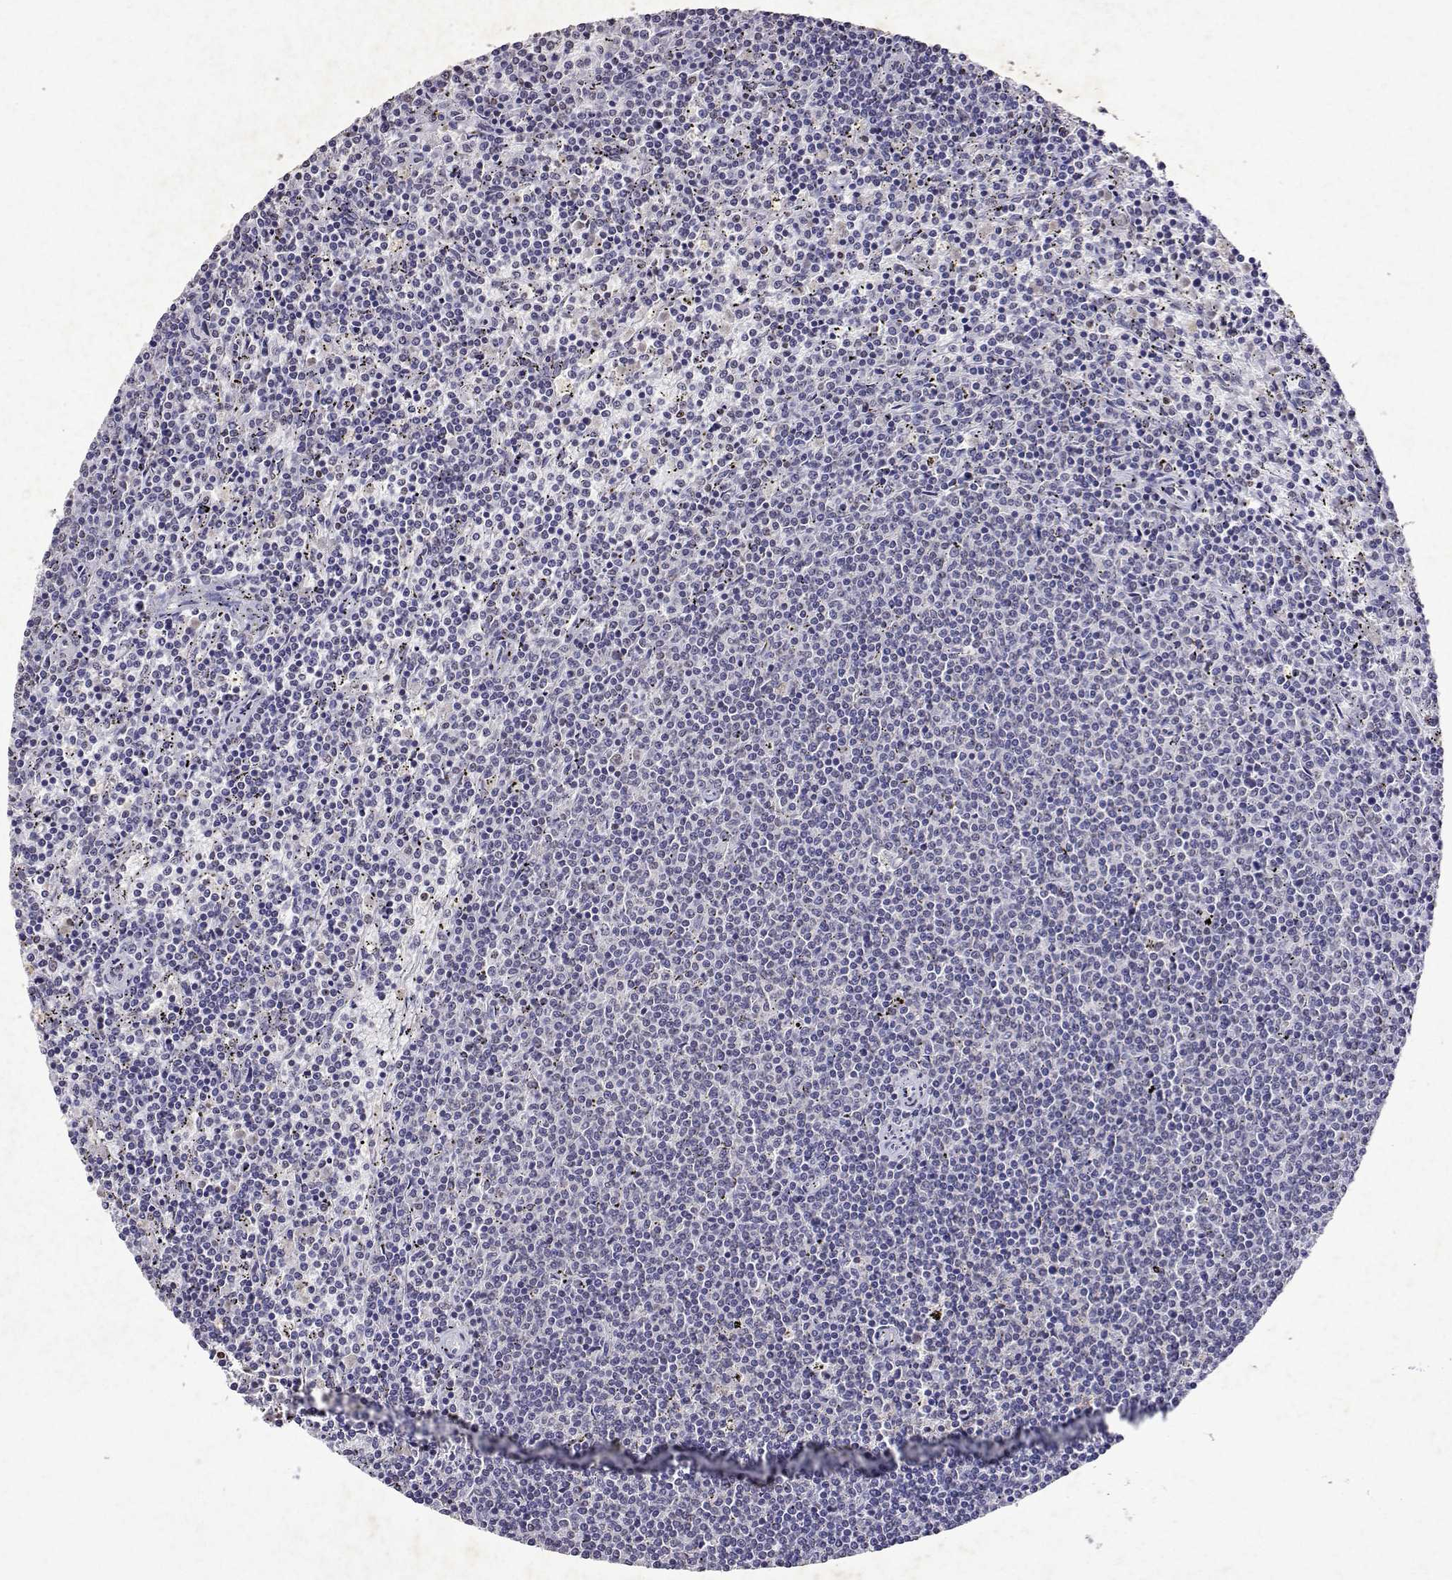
{"staining": {"intensity": "negative", "quantity": "none", "location": "none"}, "tissue": "lymphoma", "cell_type": "Tumor cells", "image_type": "cancer", "snomed": [{"axis": "morphology", "description": "Malignant lymphoma, non-Hodgkin's type, Low grade"}, {"axis": "topography", "description": "Spleen"}], "caption": "Low-grade malignant lymphoma, non-Hodgkin's type was stained to show a protein in brown. There is no significant staining in tumor cells. (DAB (3,3'-diaminobenzidine) IHC visualized using brightfield microscopy, high magnification).", "gene": "DUSP28", "patient": {"sex": "female", "age": 50}}